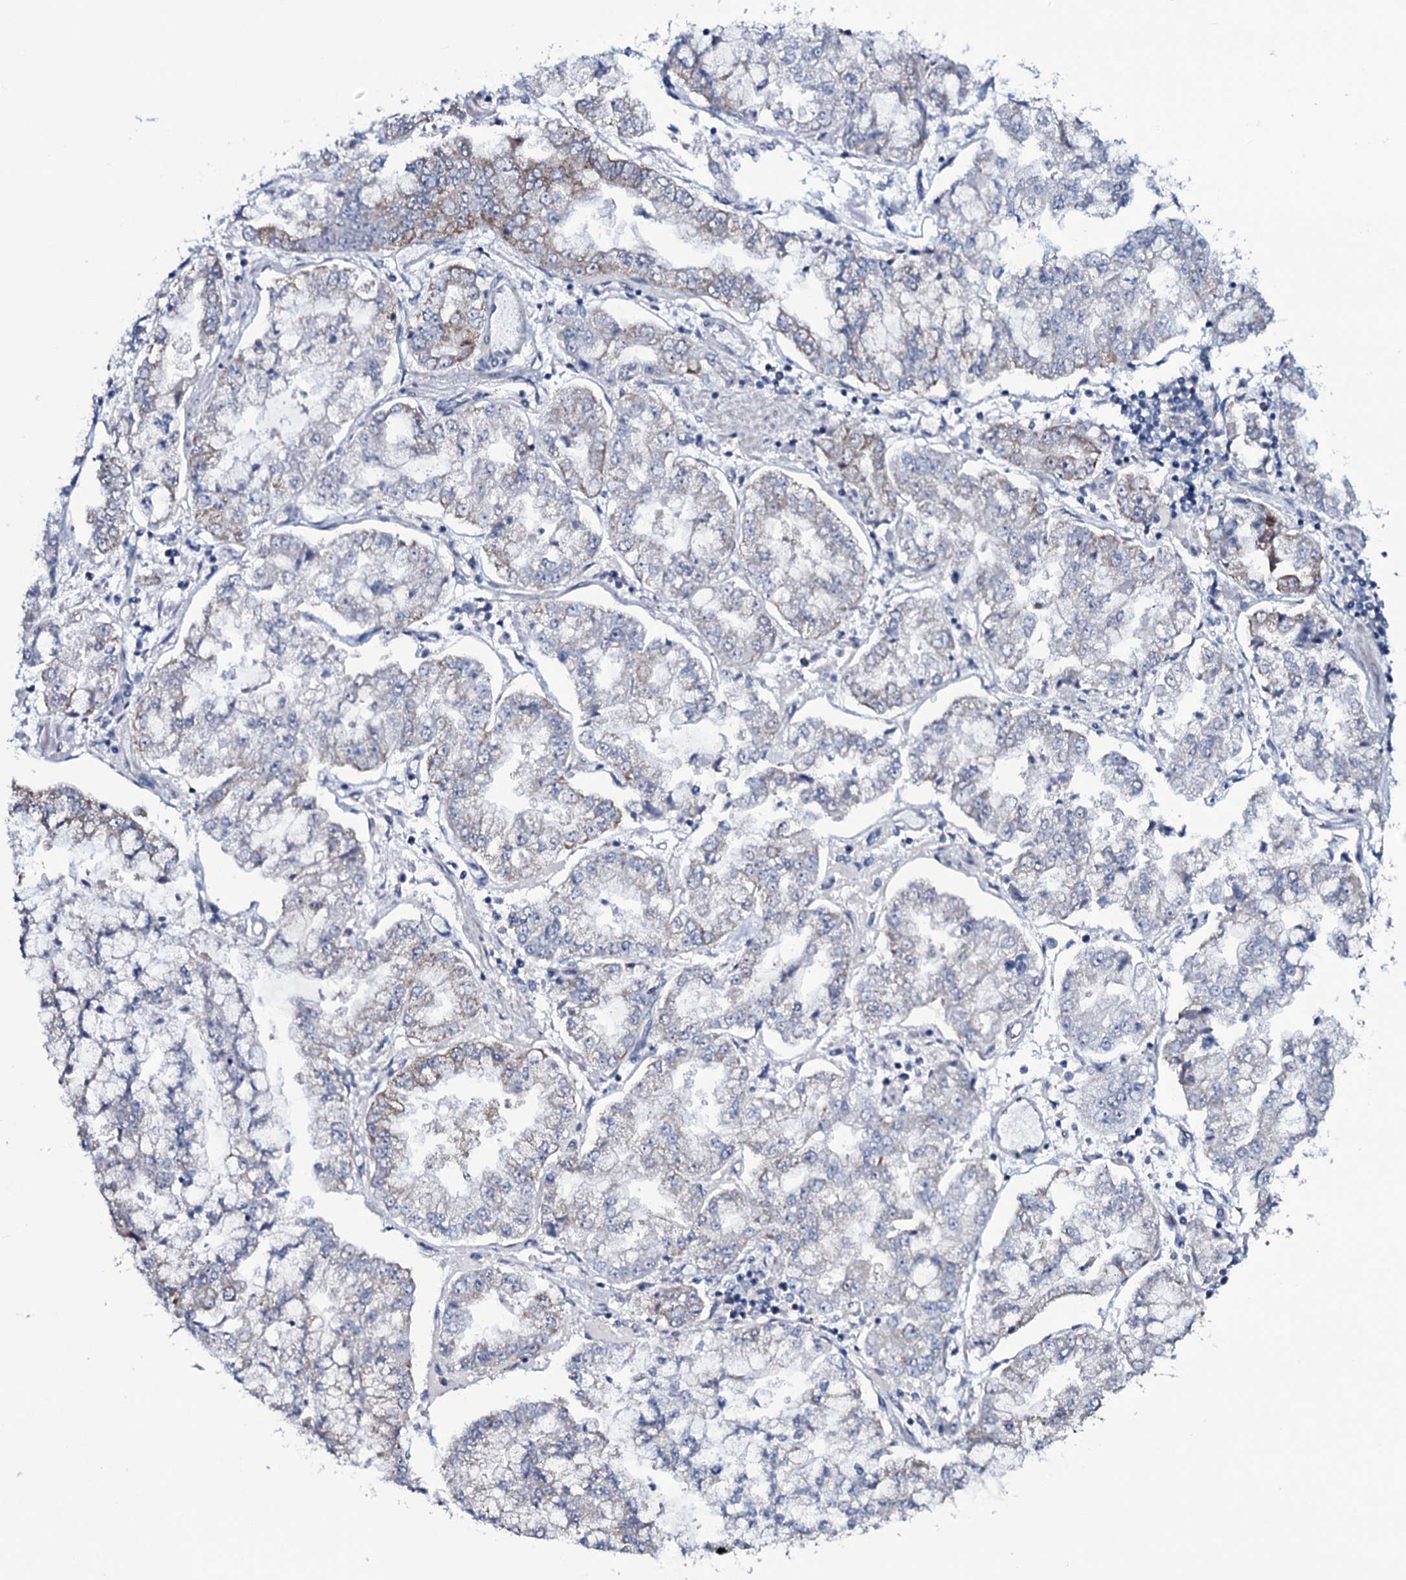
{"staining": {"intensity": "weak", "quantity": "<25%", "location": "cytoplasmic/membranous"}, "tissue": "stomach cancer", "cell_type": "Tumor cells", "image_type": "cancer", "snomed": [{"axis": "morphology", "description": "Adenocarcinoma, NOS"}, {"axis": "topography", "description": "Stomach"}], "caption": "This is an immunohistochemistry image of human stomach cancer (adenocarcinoma). There is no staining in tumor cells.", "gene": "WIPF3", "patient": {"sex": "male", "age": 76}}